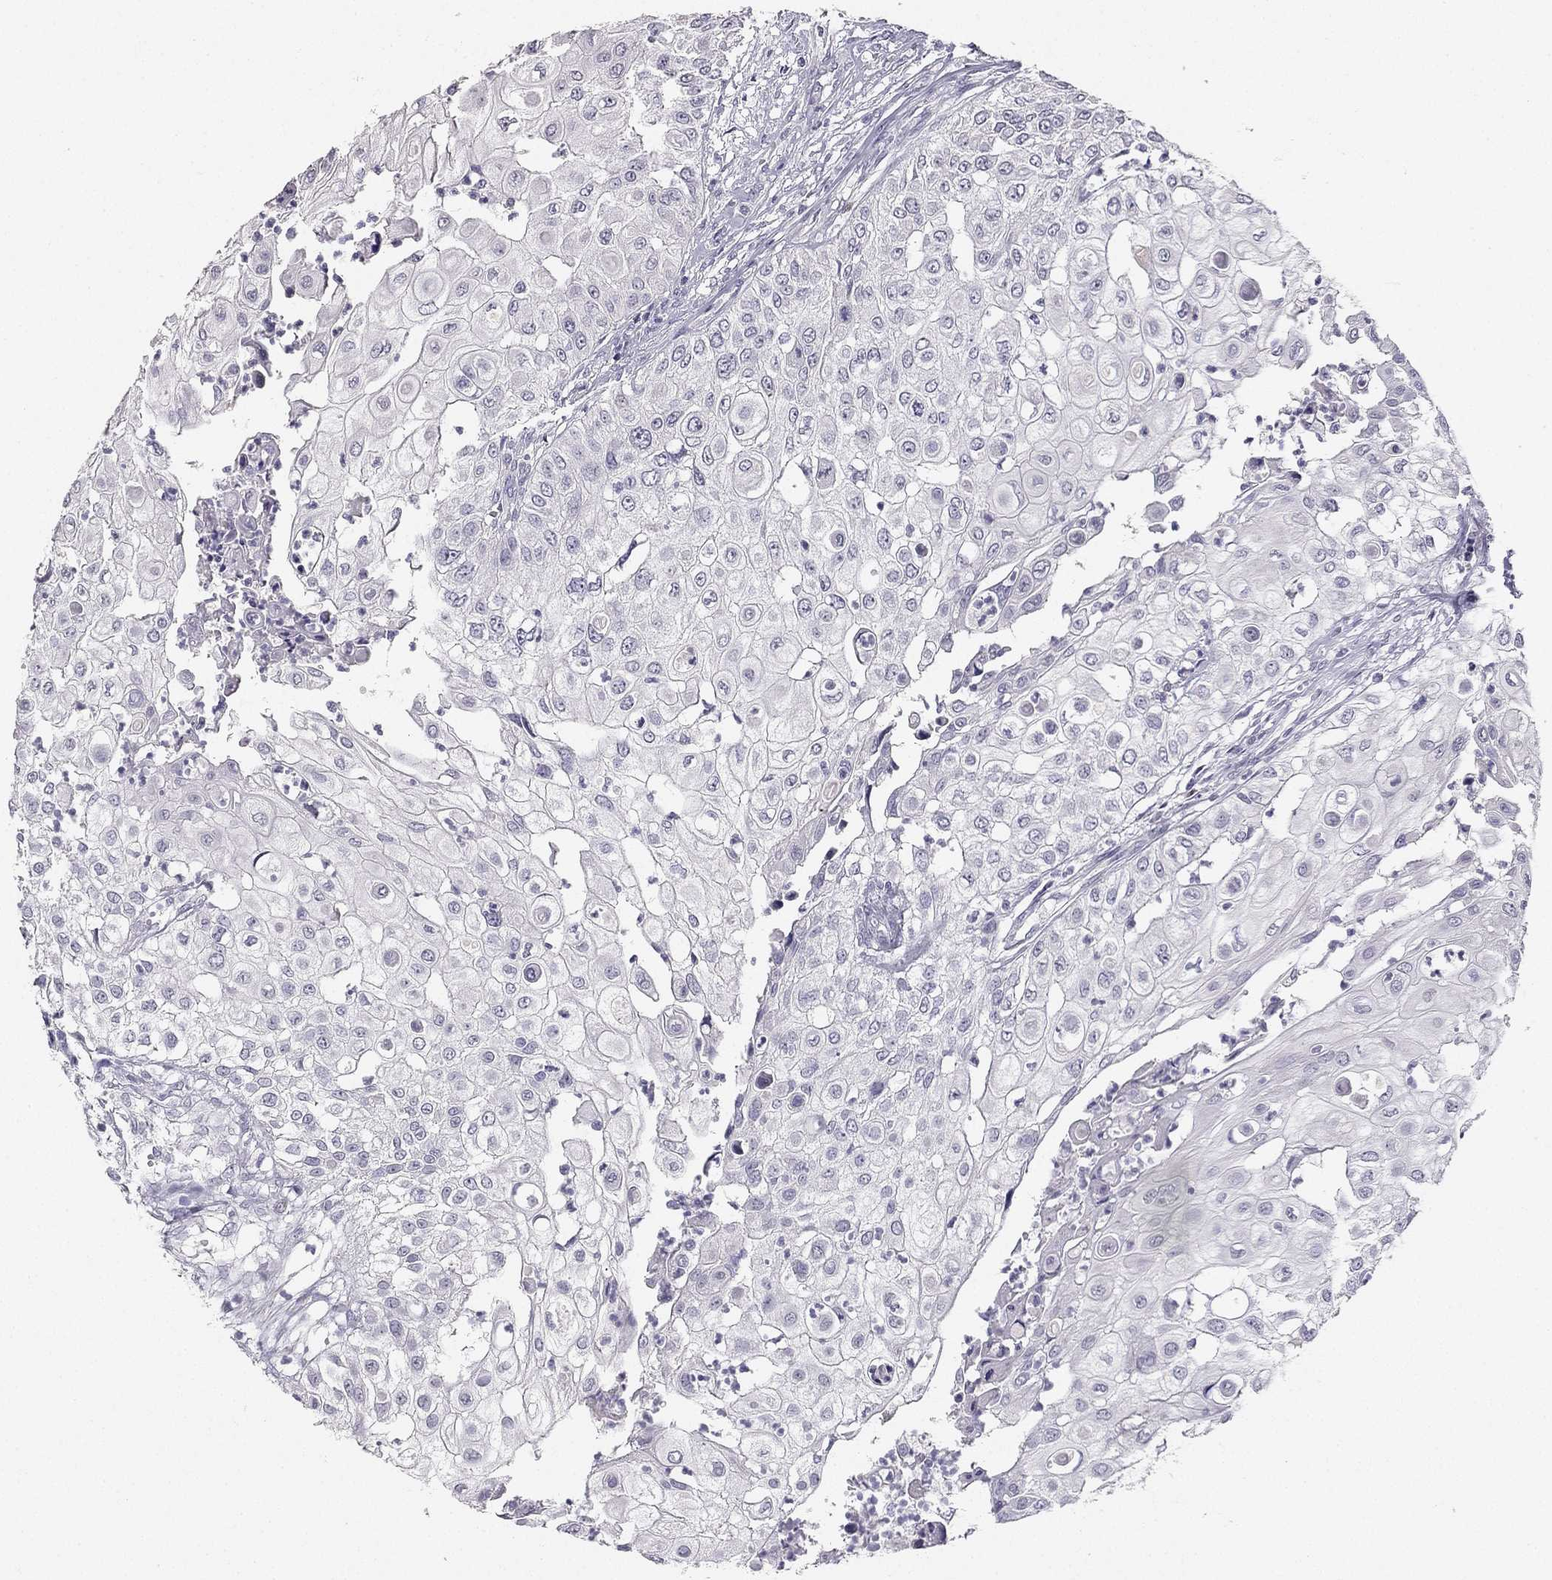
{"staining": {"intensity": "negative", "quantity": "none", "location": "none"}, "tissue": "urothelial cancer", "cell_type": "Tumor cells", "image_type": "cancer", "snomed": [{"axis": "morphology", "description": "Urothelial carcinoma, High grade"}, {"axis": "topography", "description": "Urinary bladder"}], "caption": "DAB immunohistochemical staining of high-grade urothelial carcinoma shows no significant expression in tumor cells.", "gene": "CALB2", "patient": {"sex": "female", "age": 79}}